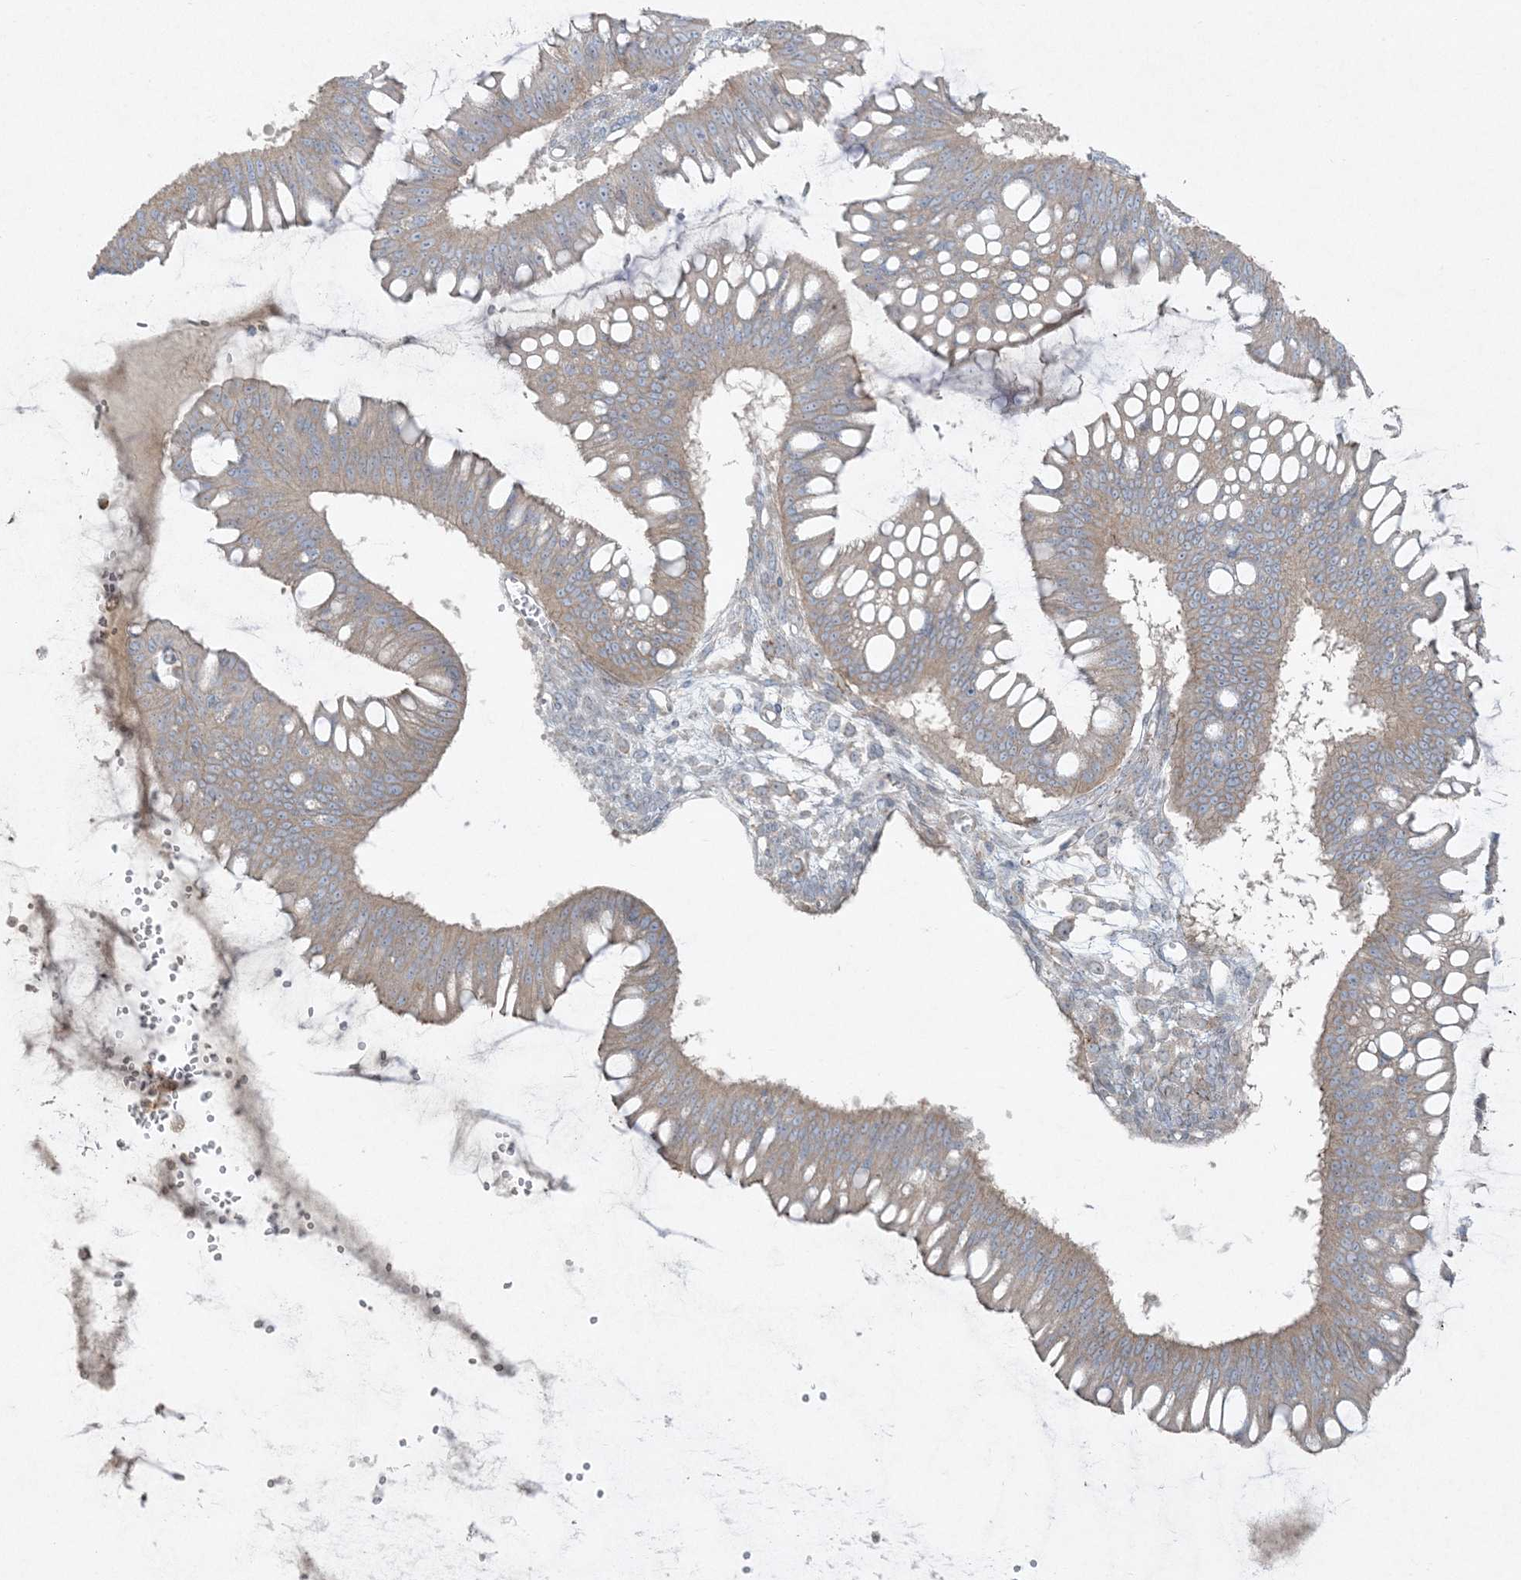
{"staining": {"intensity": "moderate", "quantity": ">75%", "location": "cytoplasmic/membranous"}, "tissue": "ovarian cancer", "cell_type": "Tumor cells", "image_type": "cancer", "snomed": [{"axis": "morphology", "description": "Cystadenocarcinoma, mucinous, NOS"}, {"axis": "topography", "description": "Ovary"}], "caption": "Brown immunohistochemical staining in ovarian cancer demonstrates moderate cytoplasmic/membranous positivity in approximately >75% of tumor cells. (DAB = brown stain, brightfield microscopy at high magnification).", "gene": "PIK3R4", "patient": {"sex": "female", "age": 73}}